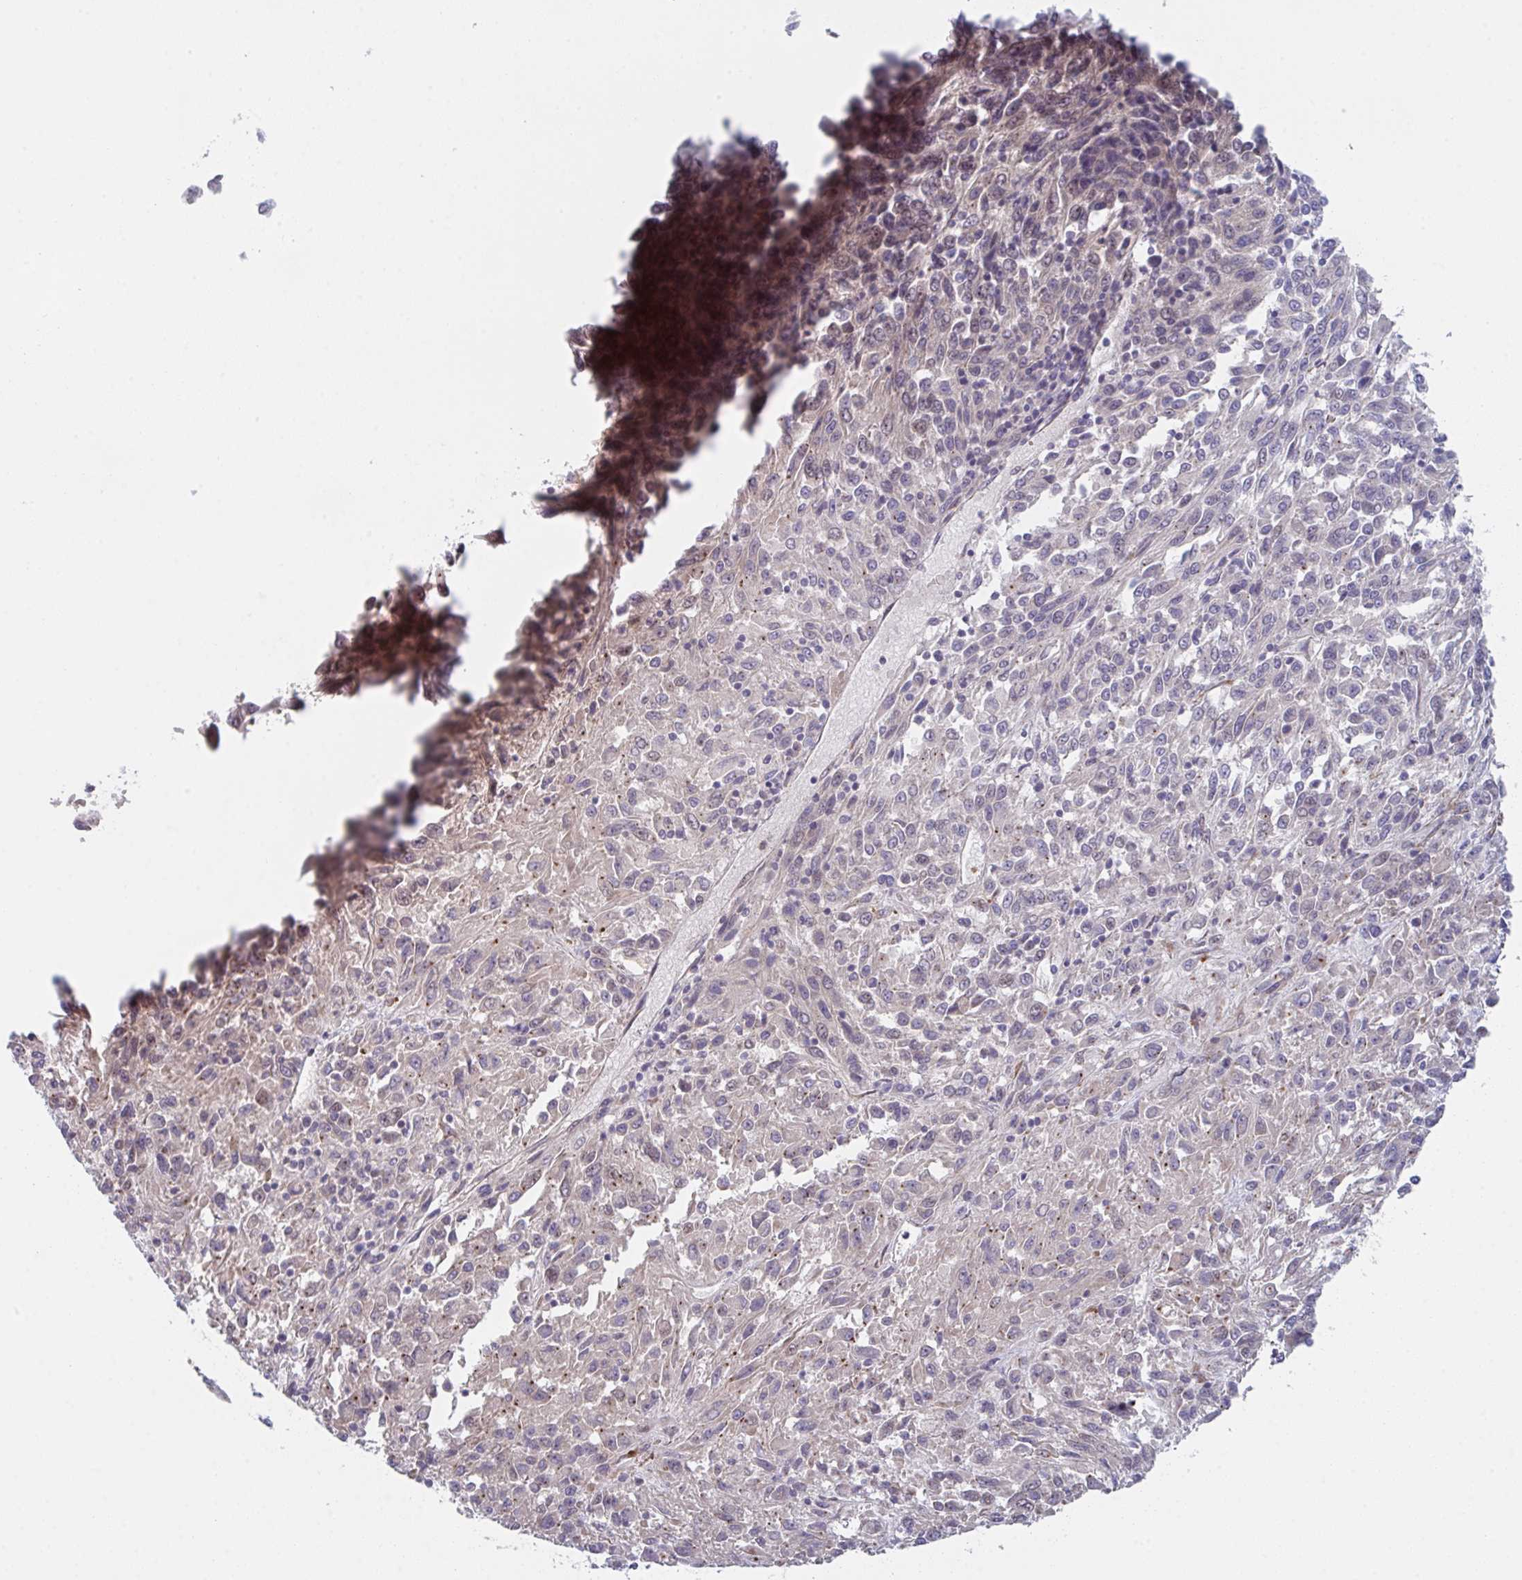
{"staining": {"intensity": "weak", "quantity": "<25%", "location": "nuclear"}, "tissue": "melanoma", "cell_type": "Tumor cells", "image_type": "cancer", "snomed": [{"axis": "morphology", "description": "Malignant melanoma, Metastatic site"}, {"axis": "topography", "description": "Lung"}], "caption": "DAB (3,3'-diaminobenzidine) immunohistochemical staining of melanoma displays no significant expression in tumor cells.", "gene": "RBM18", "patient": {"sex": "male", "age": 64}}